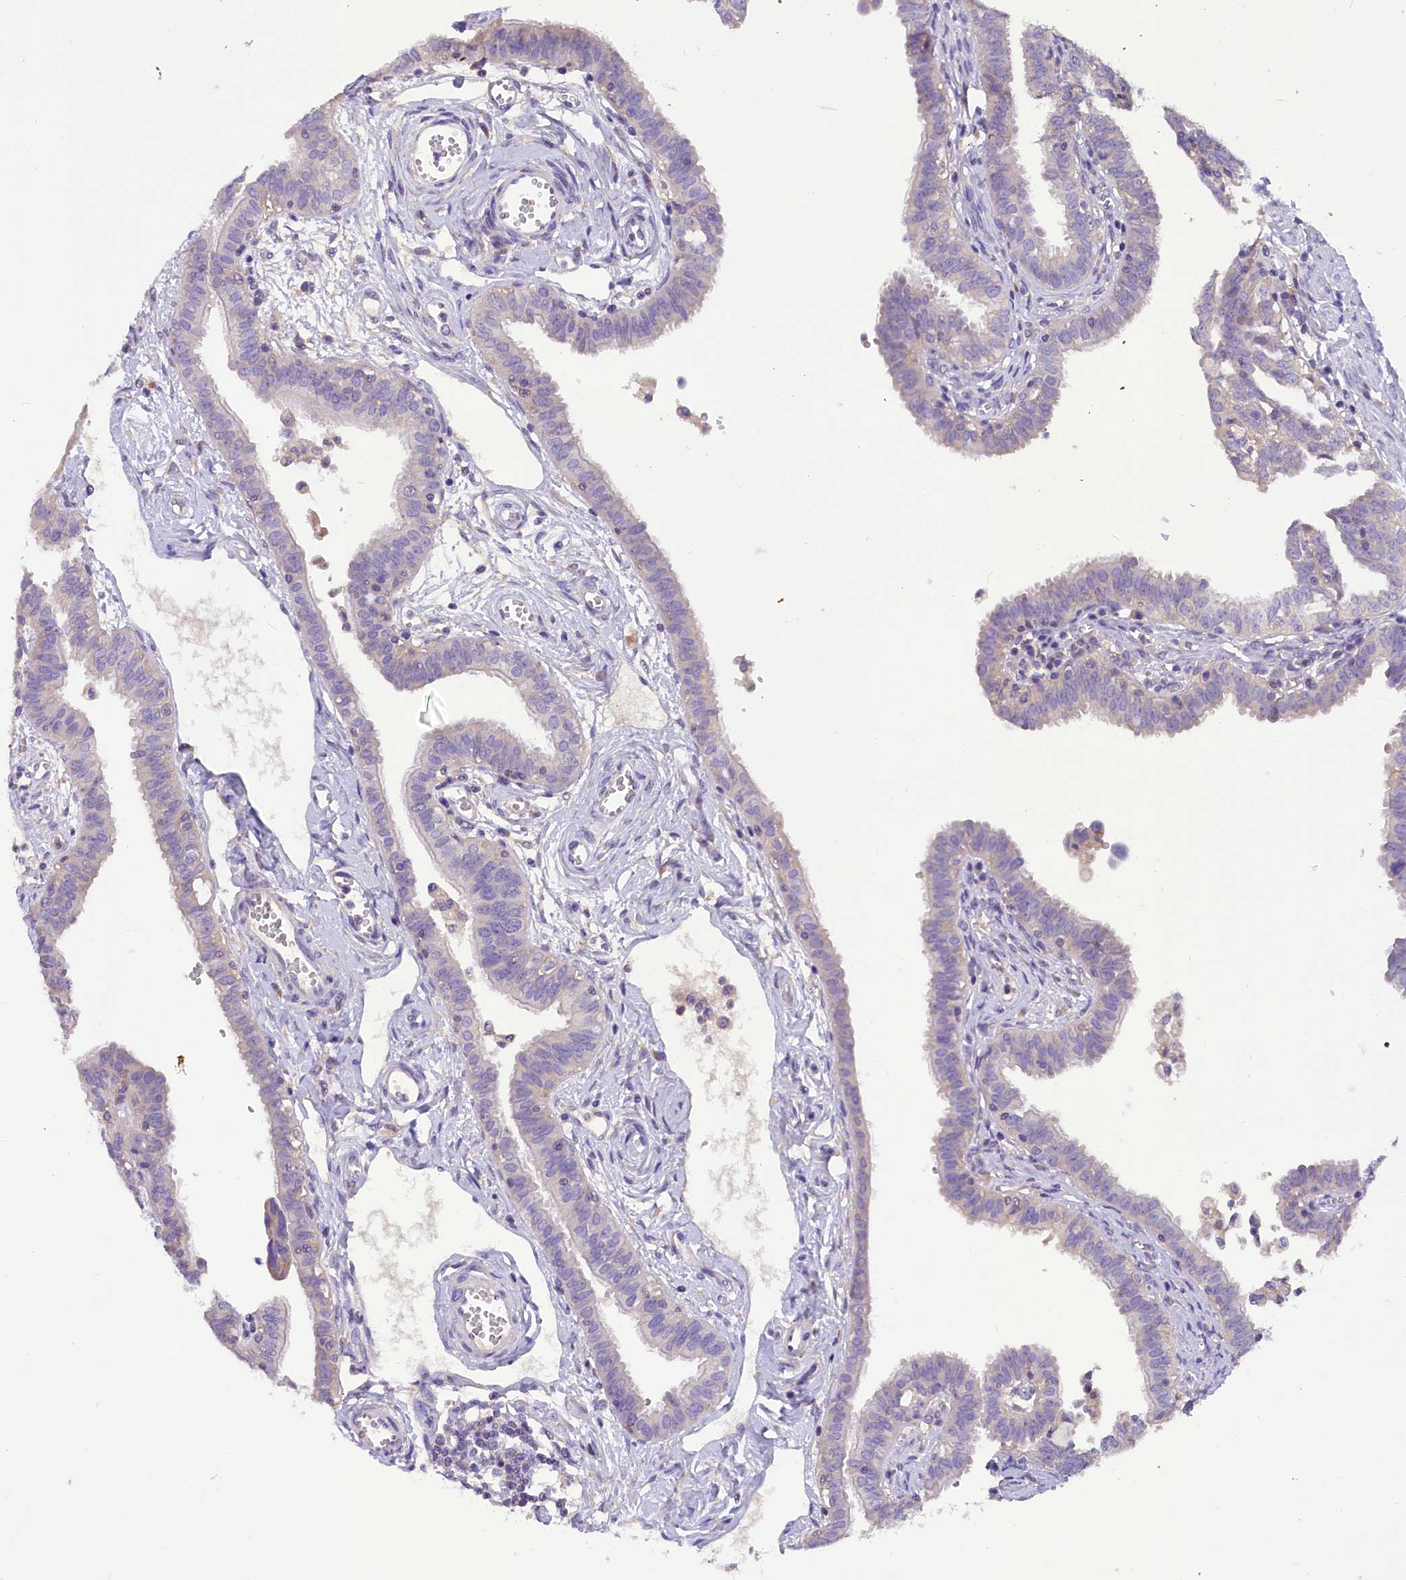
{"staining": {"intensity": "negative", "quantity": "none", "location": "none"}, "tissue": "fallopian tube", "cell_type": "Glandular cells", "image_type": "normal", "snomed": [{"axis": "morphology", "description": "Normal tissue, NOS"}, {"axis": "morphology", "description": "Carcinoma, NOS"}, {"axis": "topography", "description": "Fallopian tube"}, {"axis": "topography", "description": "Ovary"}], "caption": "DAB (3,3'-diaminobenzidine) immunohistochemical staining of benign human fallopian tube exhibits no significant positivity in glandular cells. (DAB (3,3'-diaminobenzidine) immunohistochemistry (IHC) visualized using brightfield microscopy, high magnification).", "gene": "AP3B2", "patient": {"sex": "female", "age": 59}}